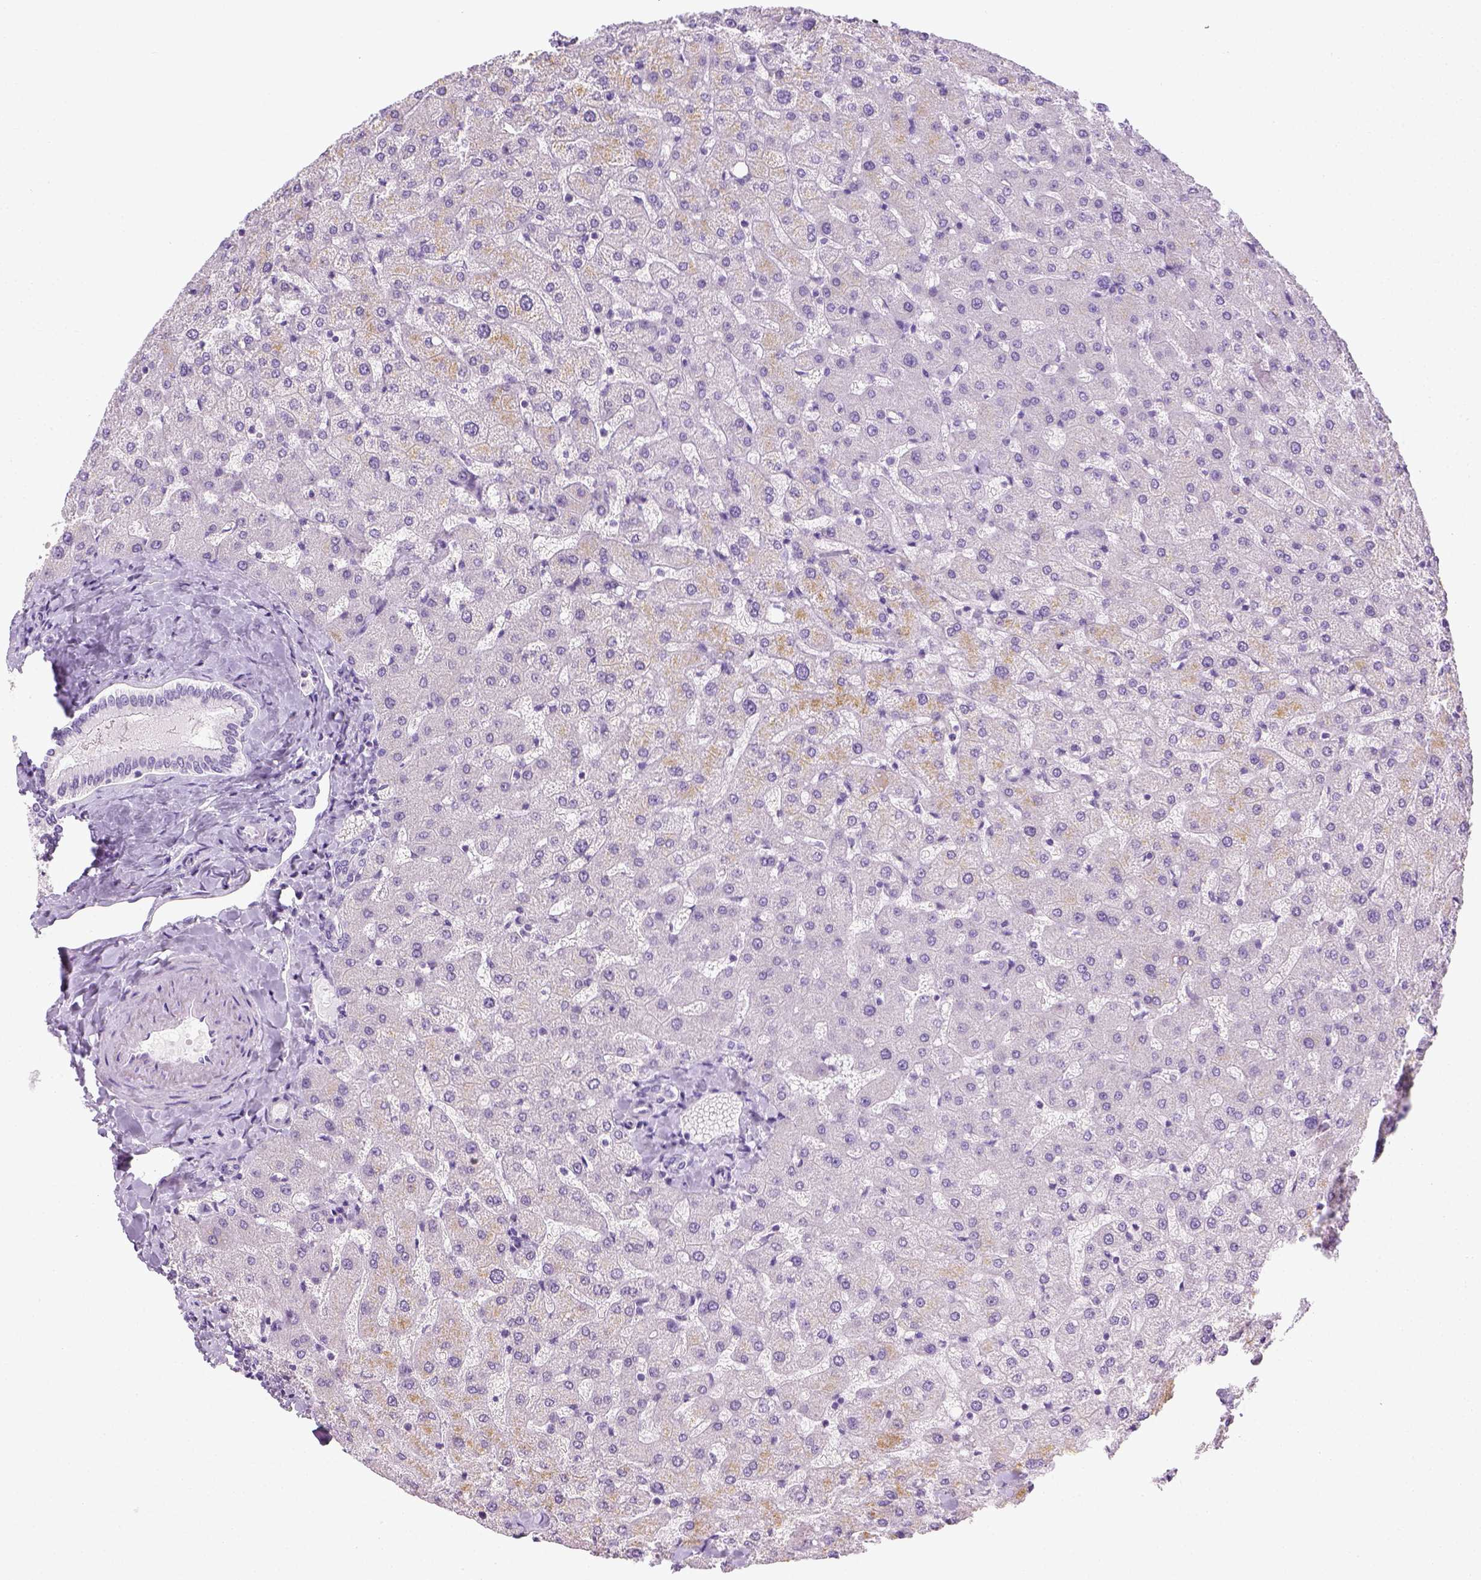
{"staining": {"intensity": "negative", "quantity": "none", "location": "none"}, "tissue": "liver", "cell_type": "Cholangiocytes", "image_type": "normal", "snomed": [{"axis": "morphology", "description": "Normal tissue, NOS"}, {"axis": "topography", "description": "Liver"}], "caption": "An image of liver stained for a protein exhibits no brown staining in cholangiocytes. The staining is performed using DAB brown chromogen with nuclei counter-stained in using hematoxylin.", "gene": "LGSN", "patient": {"sex": "female", "age": 50}}